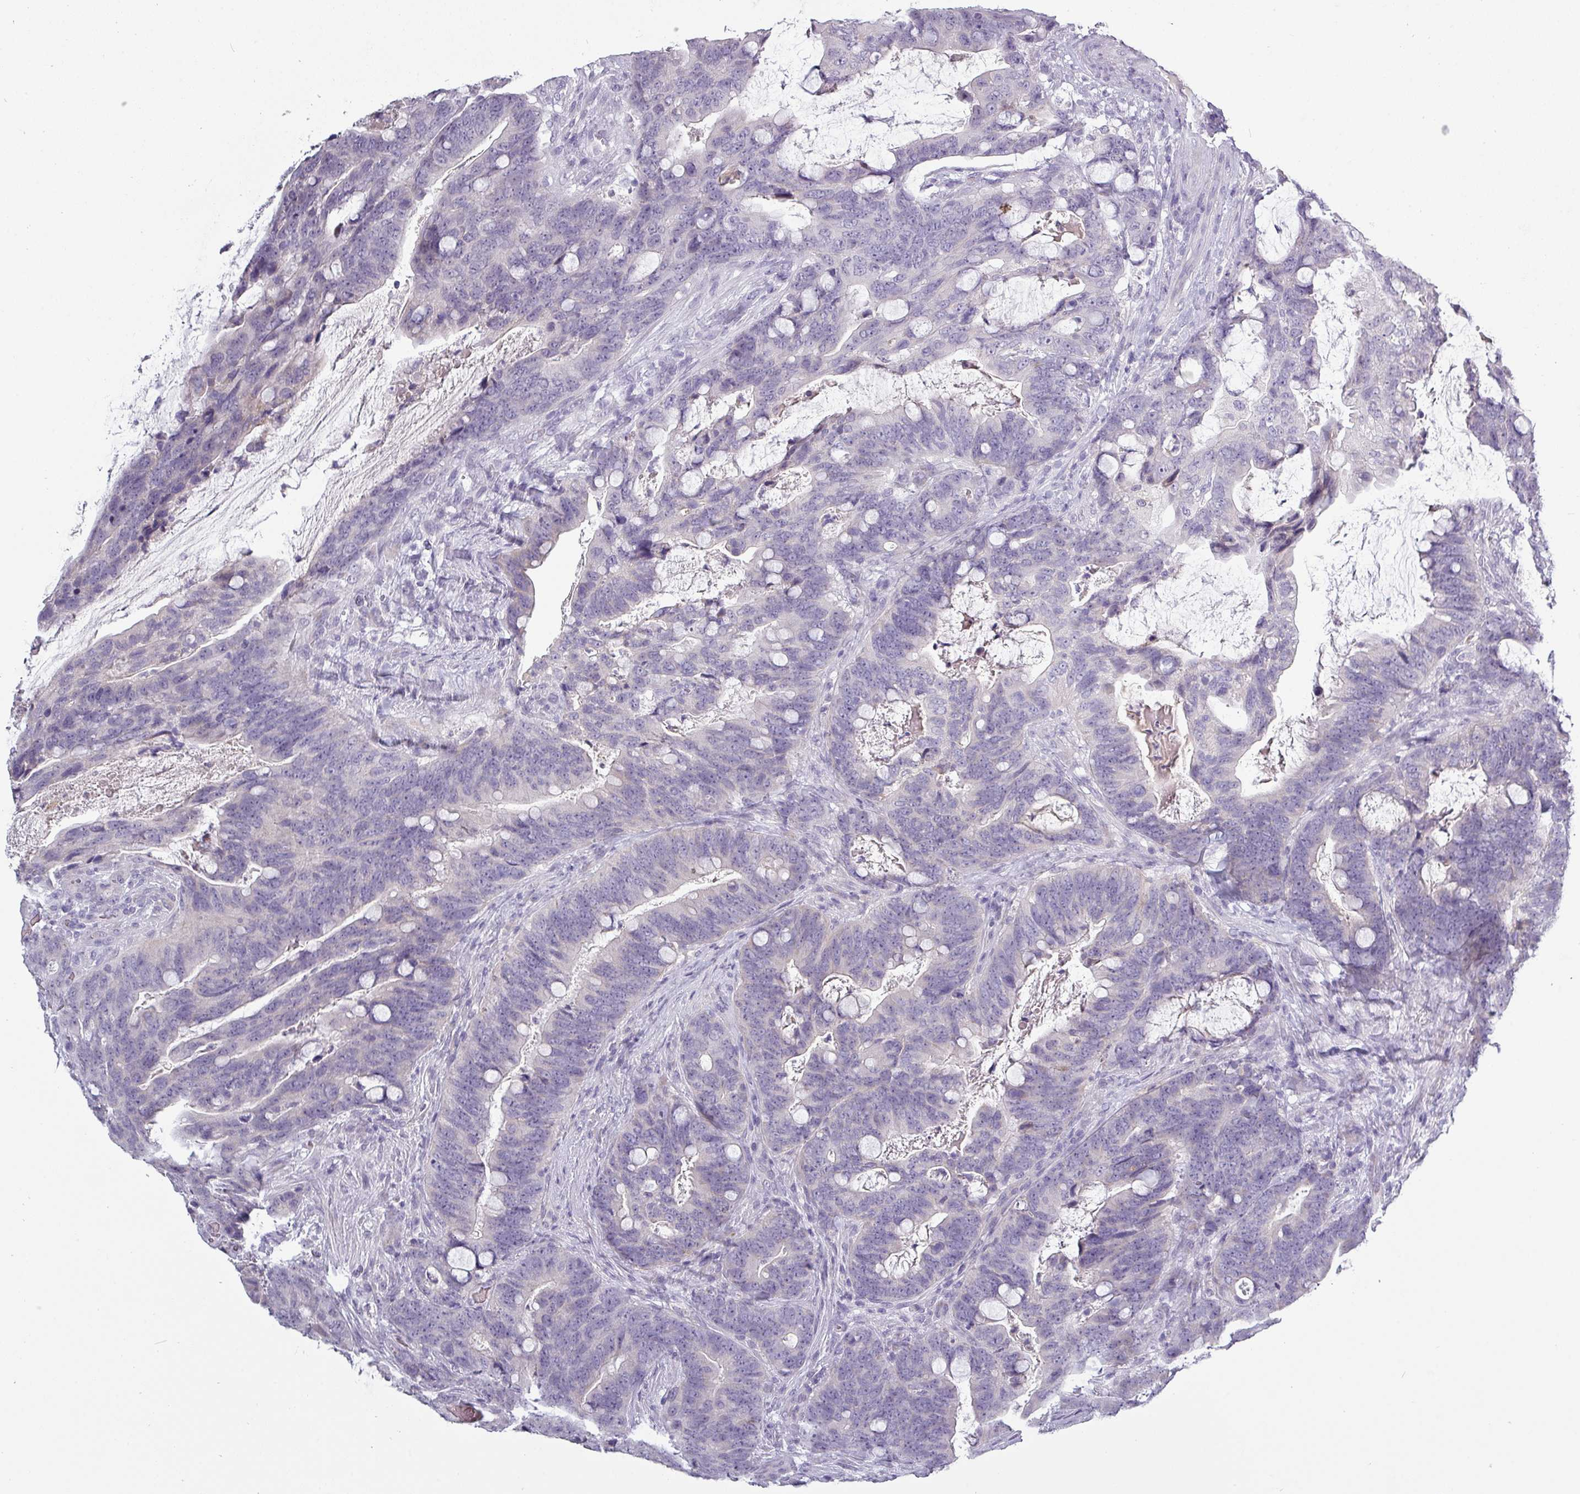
{"staining": {"intensity": "negative", "quantity": "none", "location": "none"}, "tissue": "colorectal cancer", "cell_type": "Tumor cells", "image_type": "cancer", "snomed": [{"axis": "morphology", "description": "Adenocarcinoma, NOS"}, {"axis": "topography", "description": "Colon"}], "caption": "Tumor cells are negative for brown protein staining in colorectal cancer (adenocarcinoma). Brightfield microscopy of immunohistochemistry (IHC) stained with DAB (brown) and hematoxylin (blue), captured at high magnification.", "gene": "SLC26A9", "patient": {"sex": "female", "age": 82}}